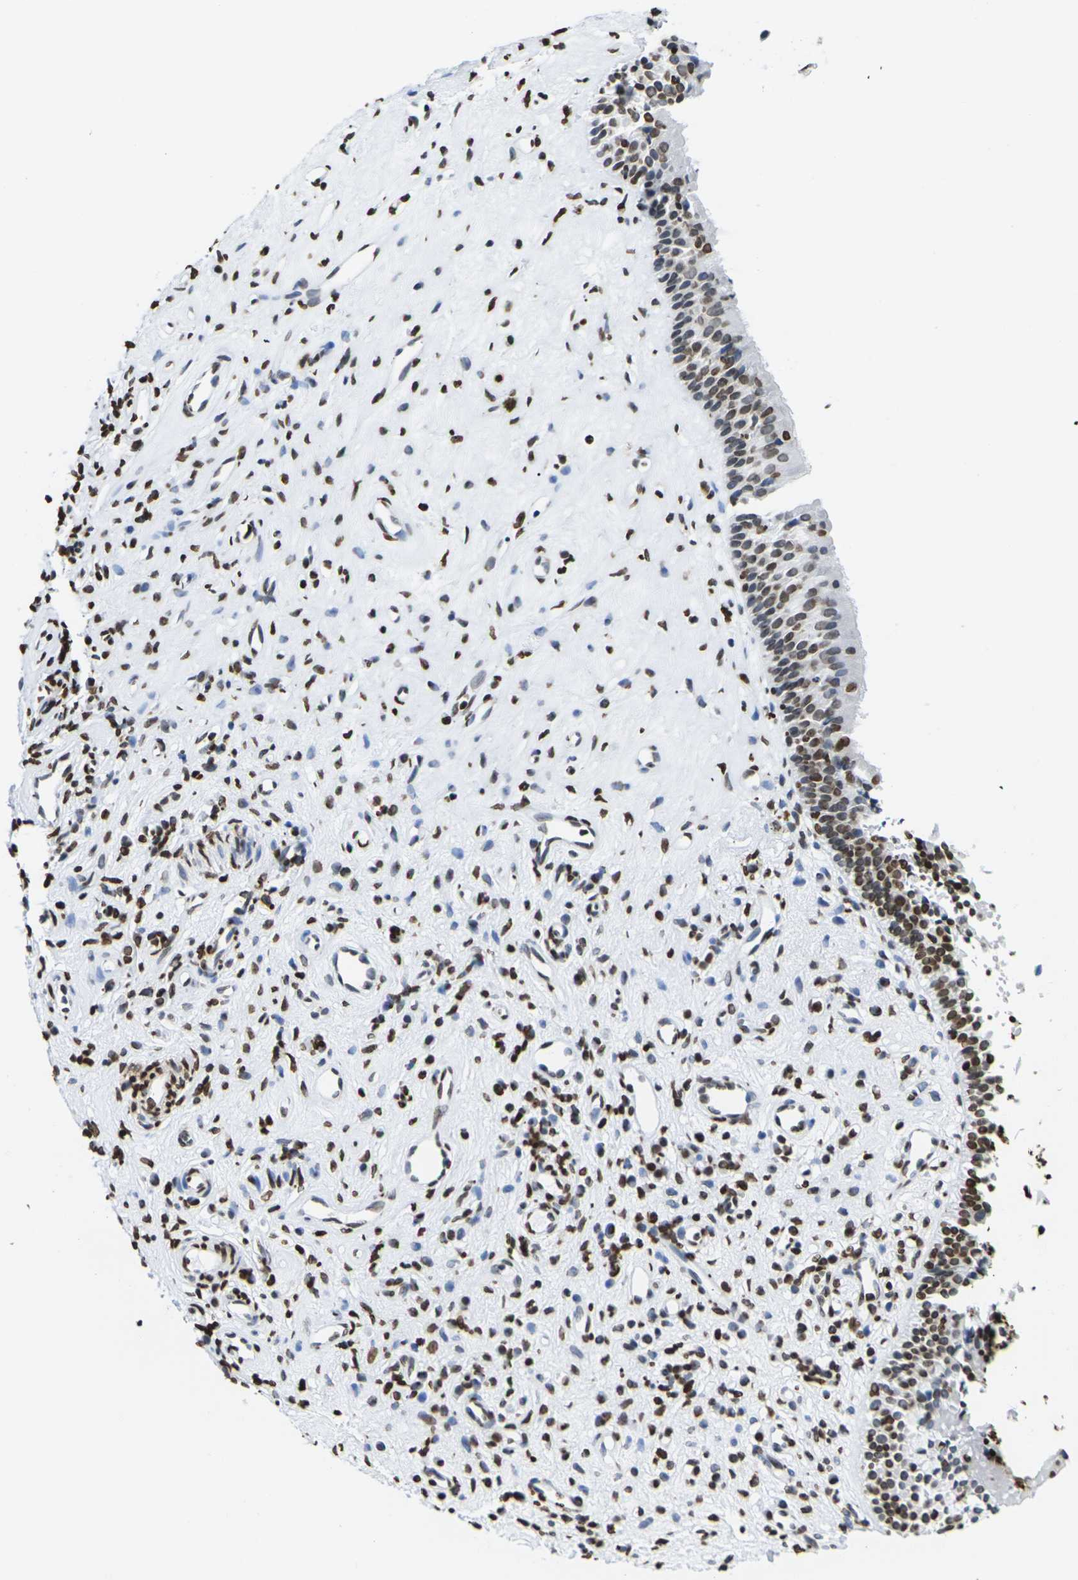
{"staining": {"intensity": "strong", "quantity": ">75%", "location": "nuclear"}, "tissue": "nasopharynx", "cell_type": "Respiratory epithelial cells", "image_type": "normal", "snomed": [{"axis": "morphology", "description": "Normal tissue, NOS"}, {"axis": "topography", "description": "Nasopharynx"}], "caption": "Immunohistochemistry micrograph of unremarkable human nasopharynx stained for a protein (brown), which exhibits high levels of strong nuclear expression in about >75% of respiratory epithelial cells.", "gene": "H2AC21", "patient": {"sex": "female", "age": 51}}